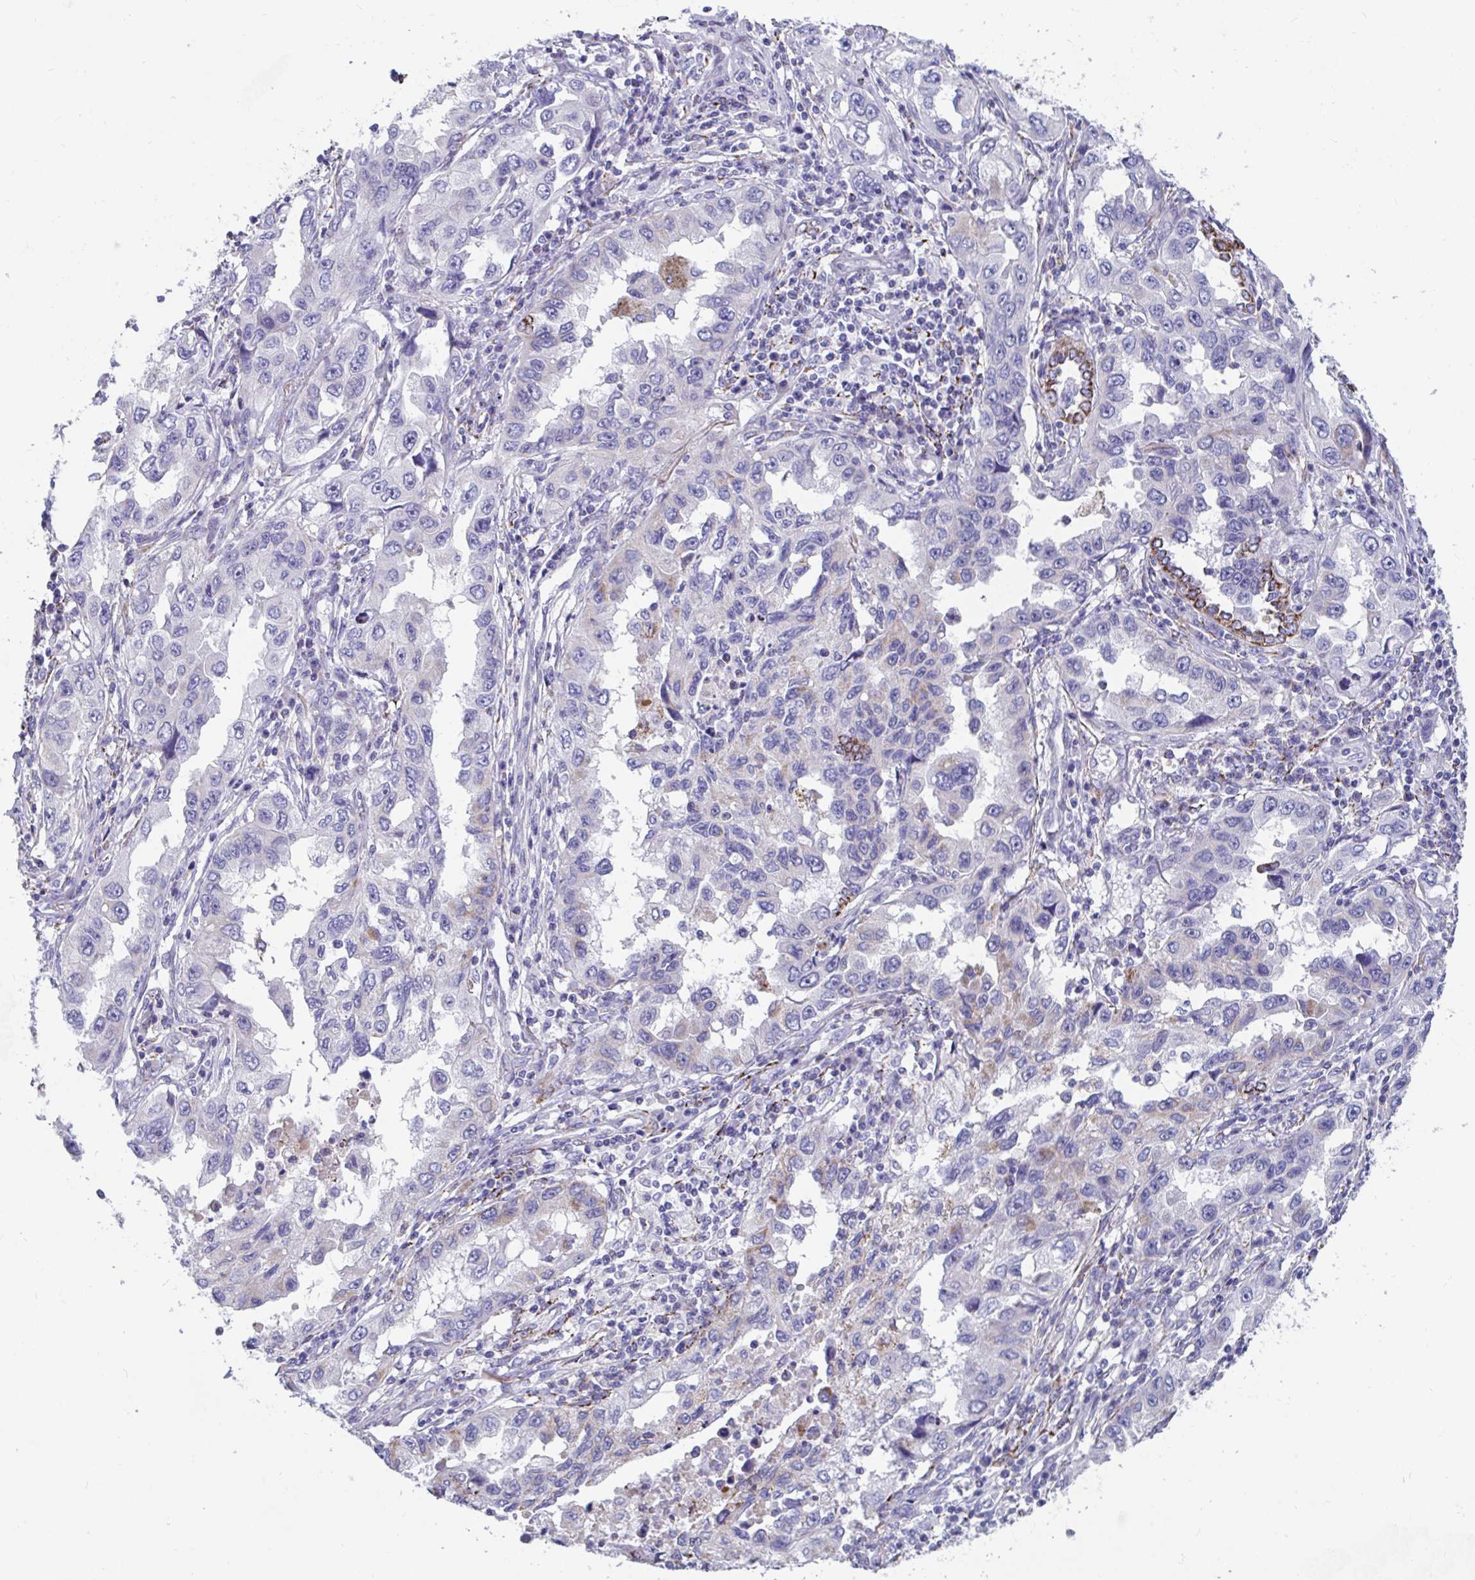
{"staining": {"intensity": "weak", "quantity": "<25%", "location": "cytoplasmic/membranous"}, "tissue": "lung cancer", "cell_type": "Tumor cells", "image_type": "cancer", "snomed": [{"axis": "morphology", "description": "Adenocarcinoma, NOS"}, {"axis": "topography", "description": "Lung"}], "caption": "Adenocarcinoma (lung) was stained to show a protein in brown. There is no significant staining in tumor cells.", "gene": "FAM156B", "patient": {"sex": "female", "age": 73}}